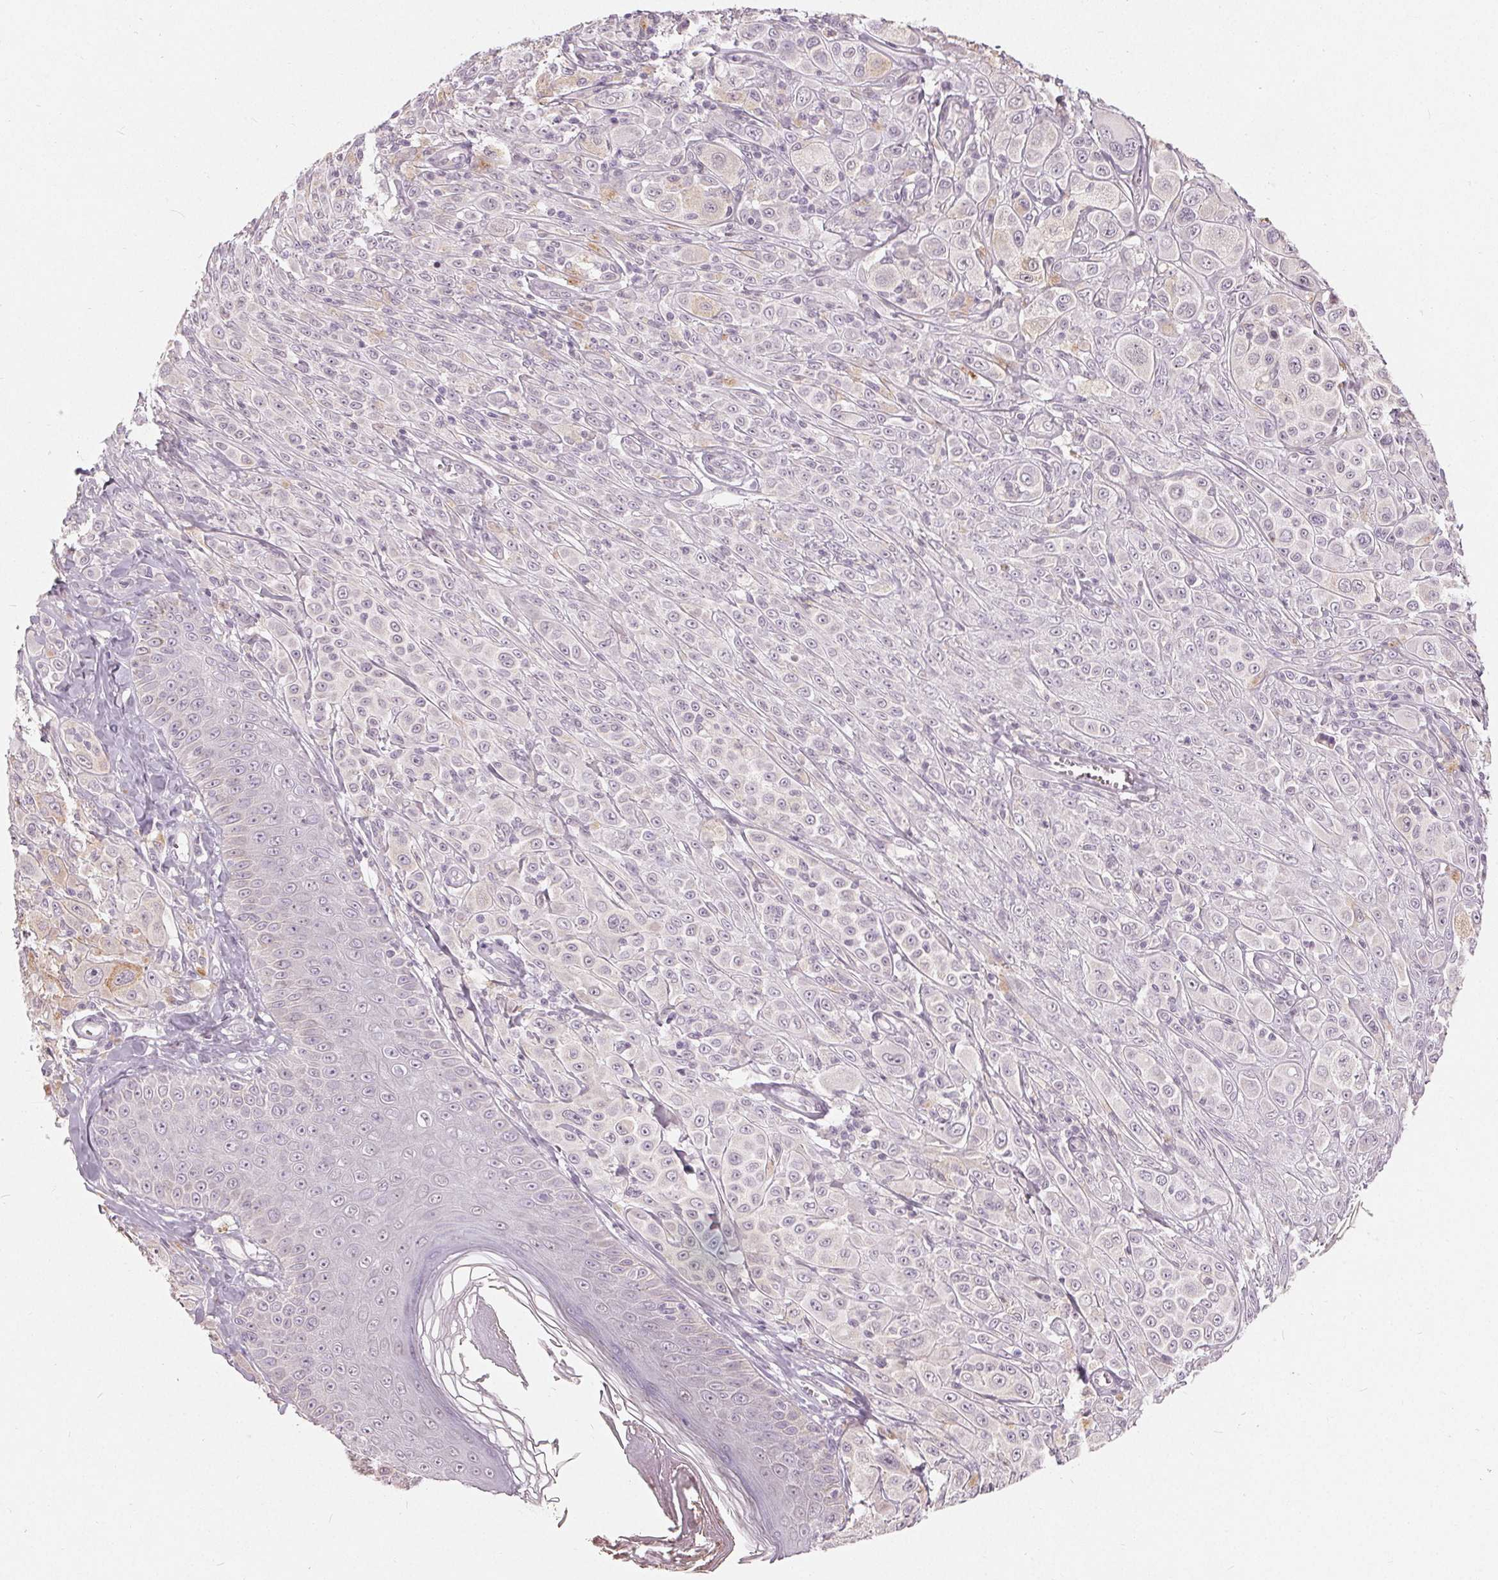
{"staining": {"intensity": "negative", "quantity": "none", "location": "none"}, "tissue": "melanoma", "cell_type": "Tumor cells", "image_type": "cancer", "snomed": [{"axis": "morphology", "description": "Malignant melanoma, NOS"}, {"axis": "topography", "description": "Skin"}], "caption": "Tumor cells are negative for protein expression in human malignant melanoma.", "gene": "TRIM60", "patient": {"sex": "male", "age": 67}}